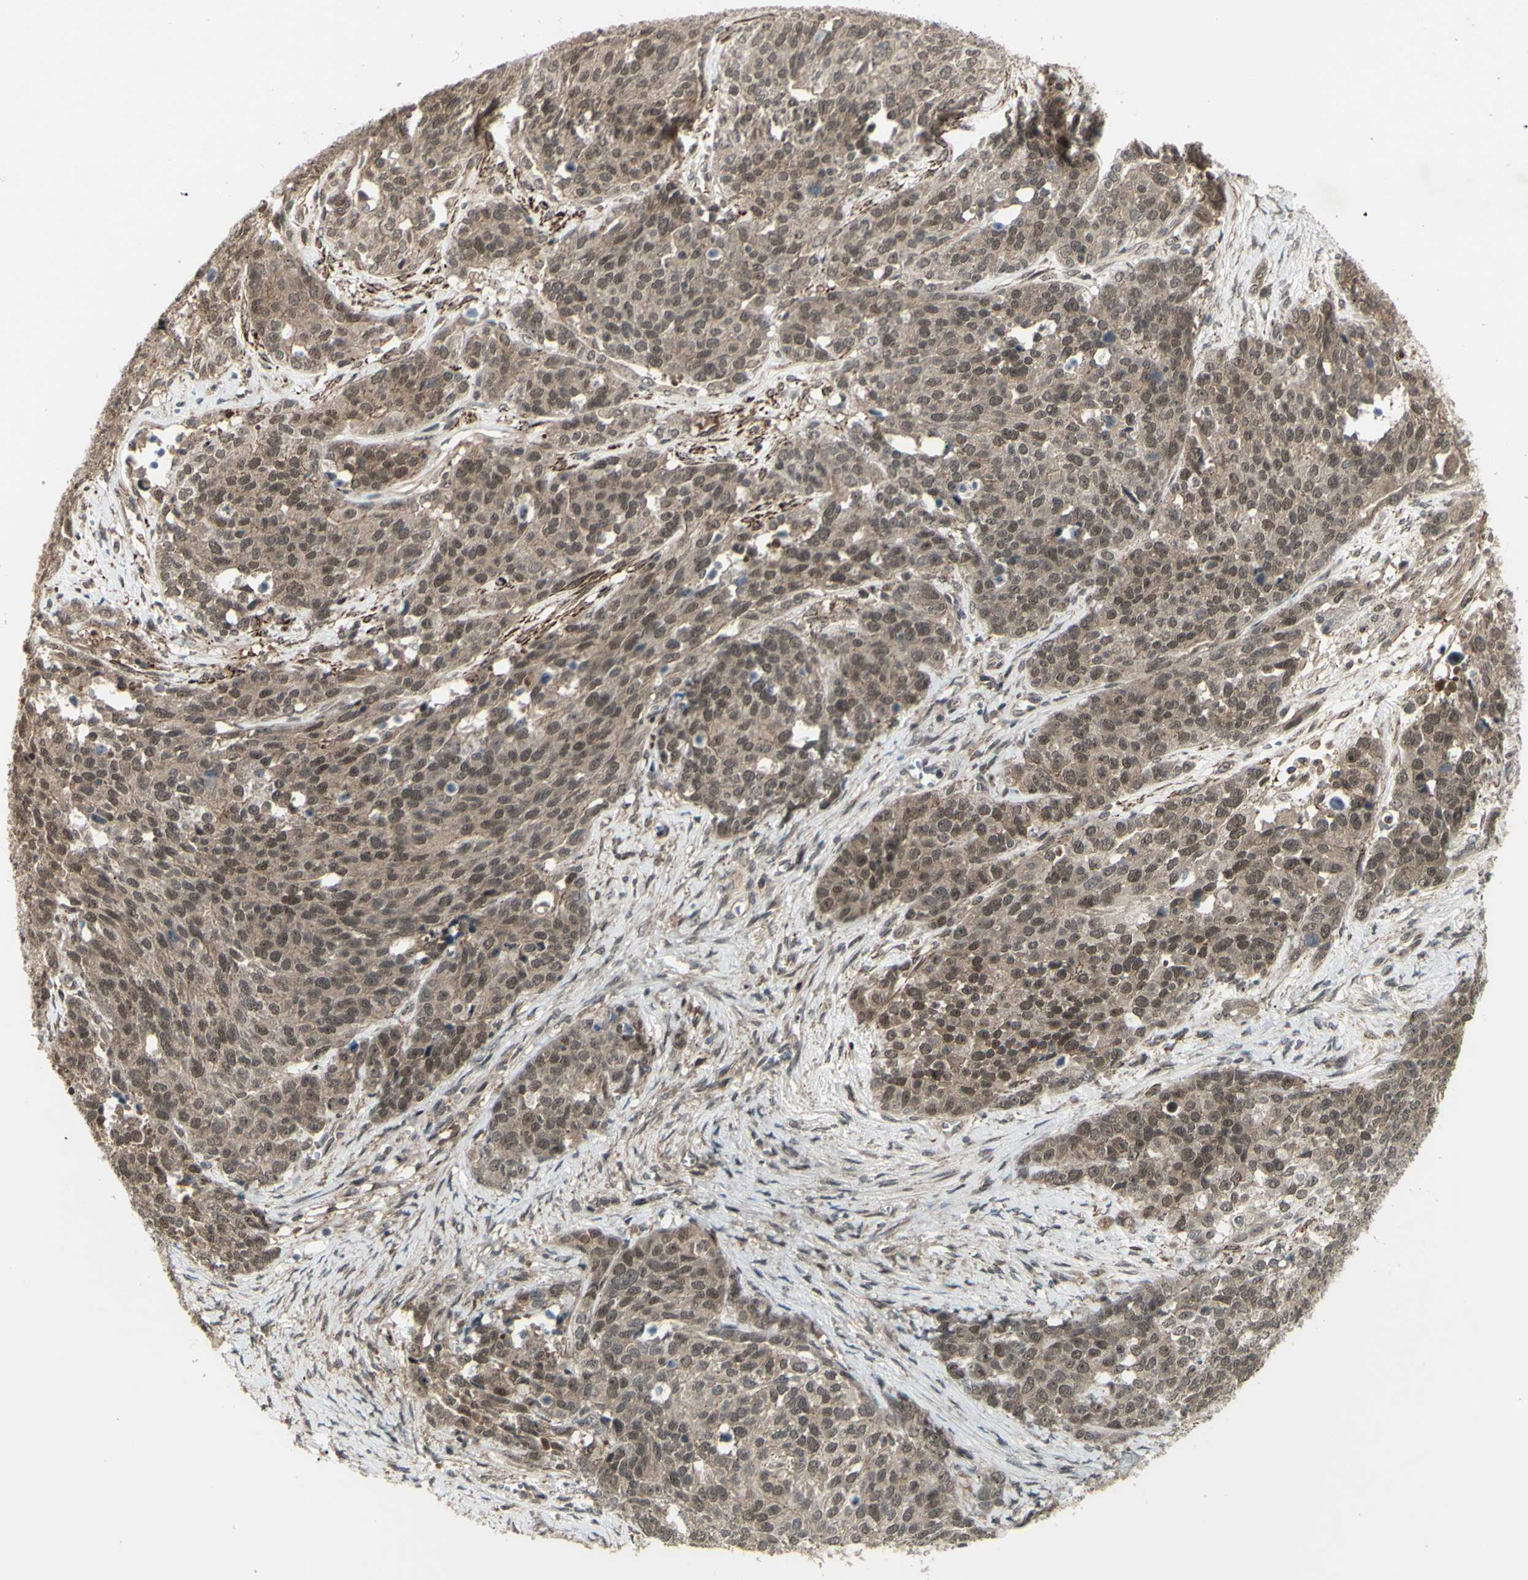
{"staining": {"intensity": "moderate", "quantity": ">75%", "location": "cytoplasmic/membranous,nuclear"}, "tissue": "ovarian cancer", "cell_type": "Tumor cells", "image_type": "cancer", "snomed": [{"axis": "morphology", "description": "Cystadenocarcinoma, serous, NOS"}, {"axis": "topography", "description": "Ovary"}], "caption": "Immunohistochemical staining of human ovarian cancer reveals moderate cytoplasmic/membranous and nuclear protein expression in approximately >75% of tumor cells. Using DAB (3,3'-diaminobenzidine) (brown) and hematoxylin (blue) stains, captured at high magnification using brightfield microscopy.", "gene": "MLF2", "patient": {"sex": "female", "age": 44}}